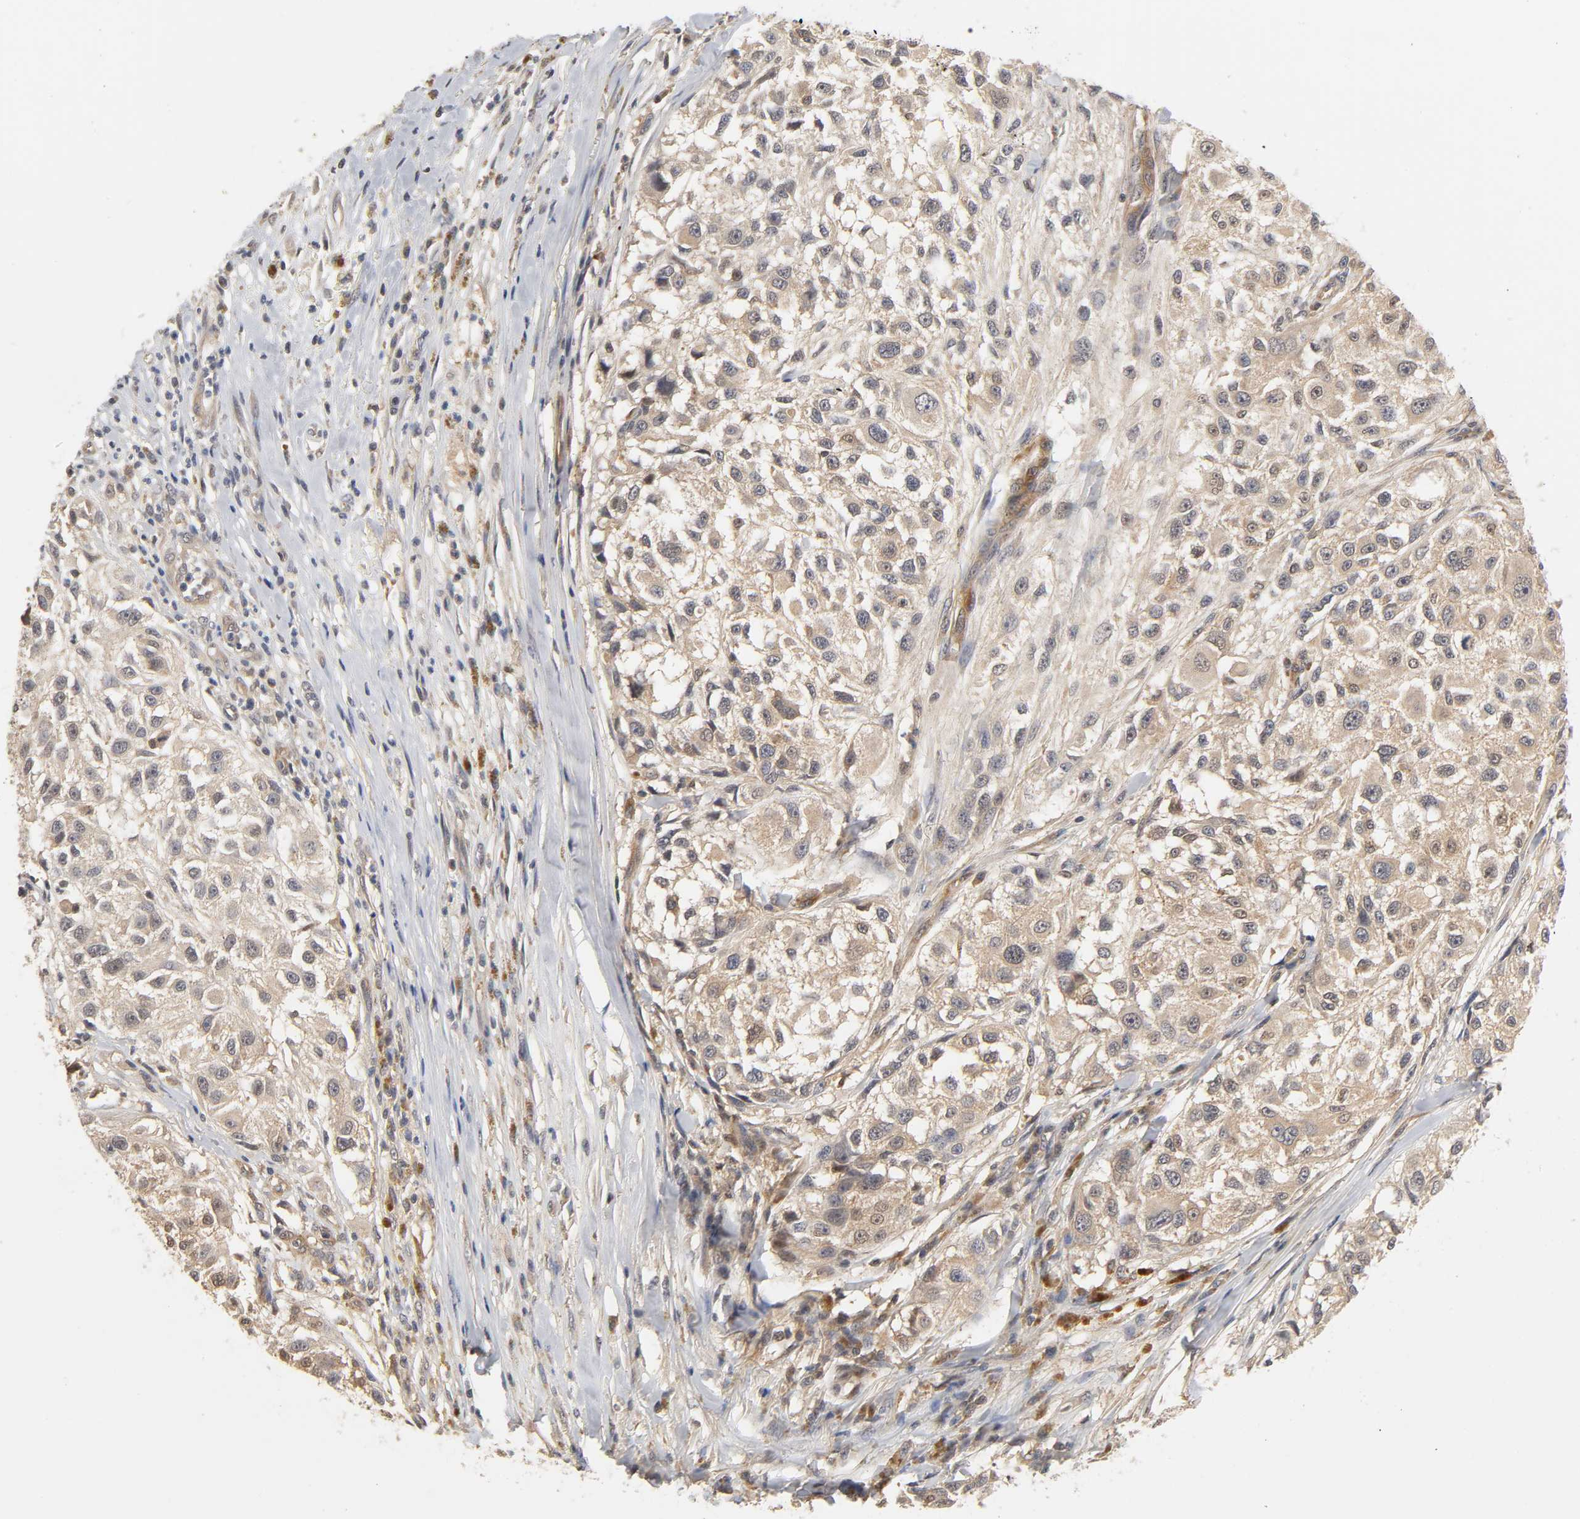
{"staining": {"intensity": "weak", "quantity": ">75%", "location": "cytoplasmic/membranous"}, "tissue": "melanoma", "cell_type": "Tumor cells", "image_type": "cancer", "snomed": [{"axis": "morphology", "description": "Necrosis, NOS"}, {"axis": "morphology", "description": "Malignant melanoma, NOS"}, {"axis": "topography", "description": "Skin"}], "caption": "Protein expression analysis of human malignant melanoma reveals weak cytoplasmic/membranous positivity in about >75% of tumor cells.", "gene": "PDE5A", "patient": {"sex": "female", "age": 87}}